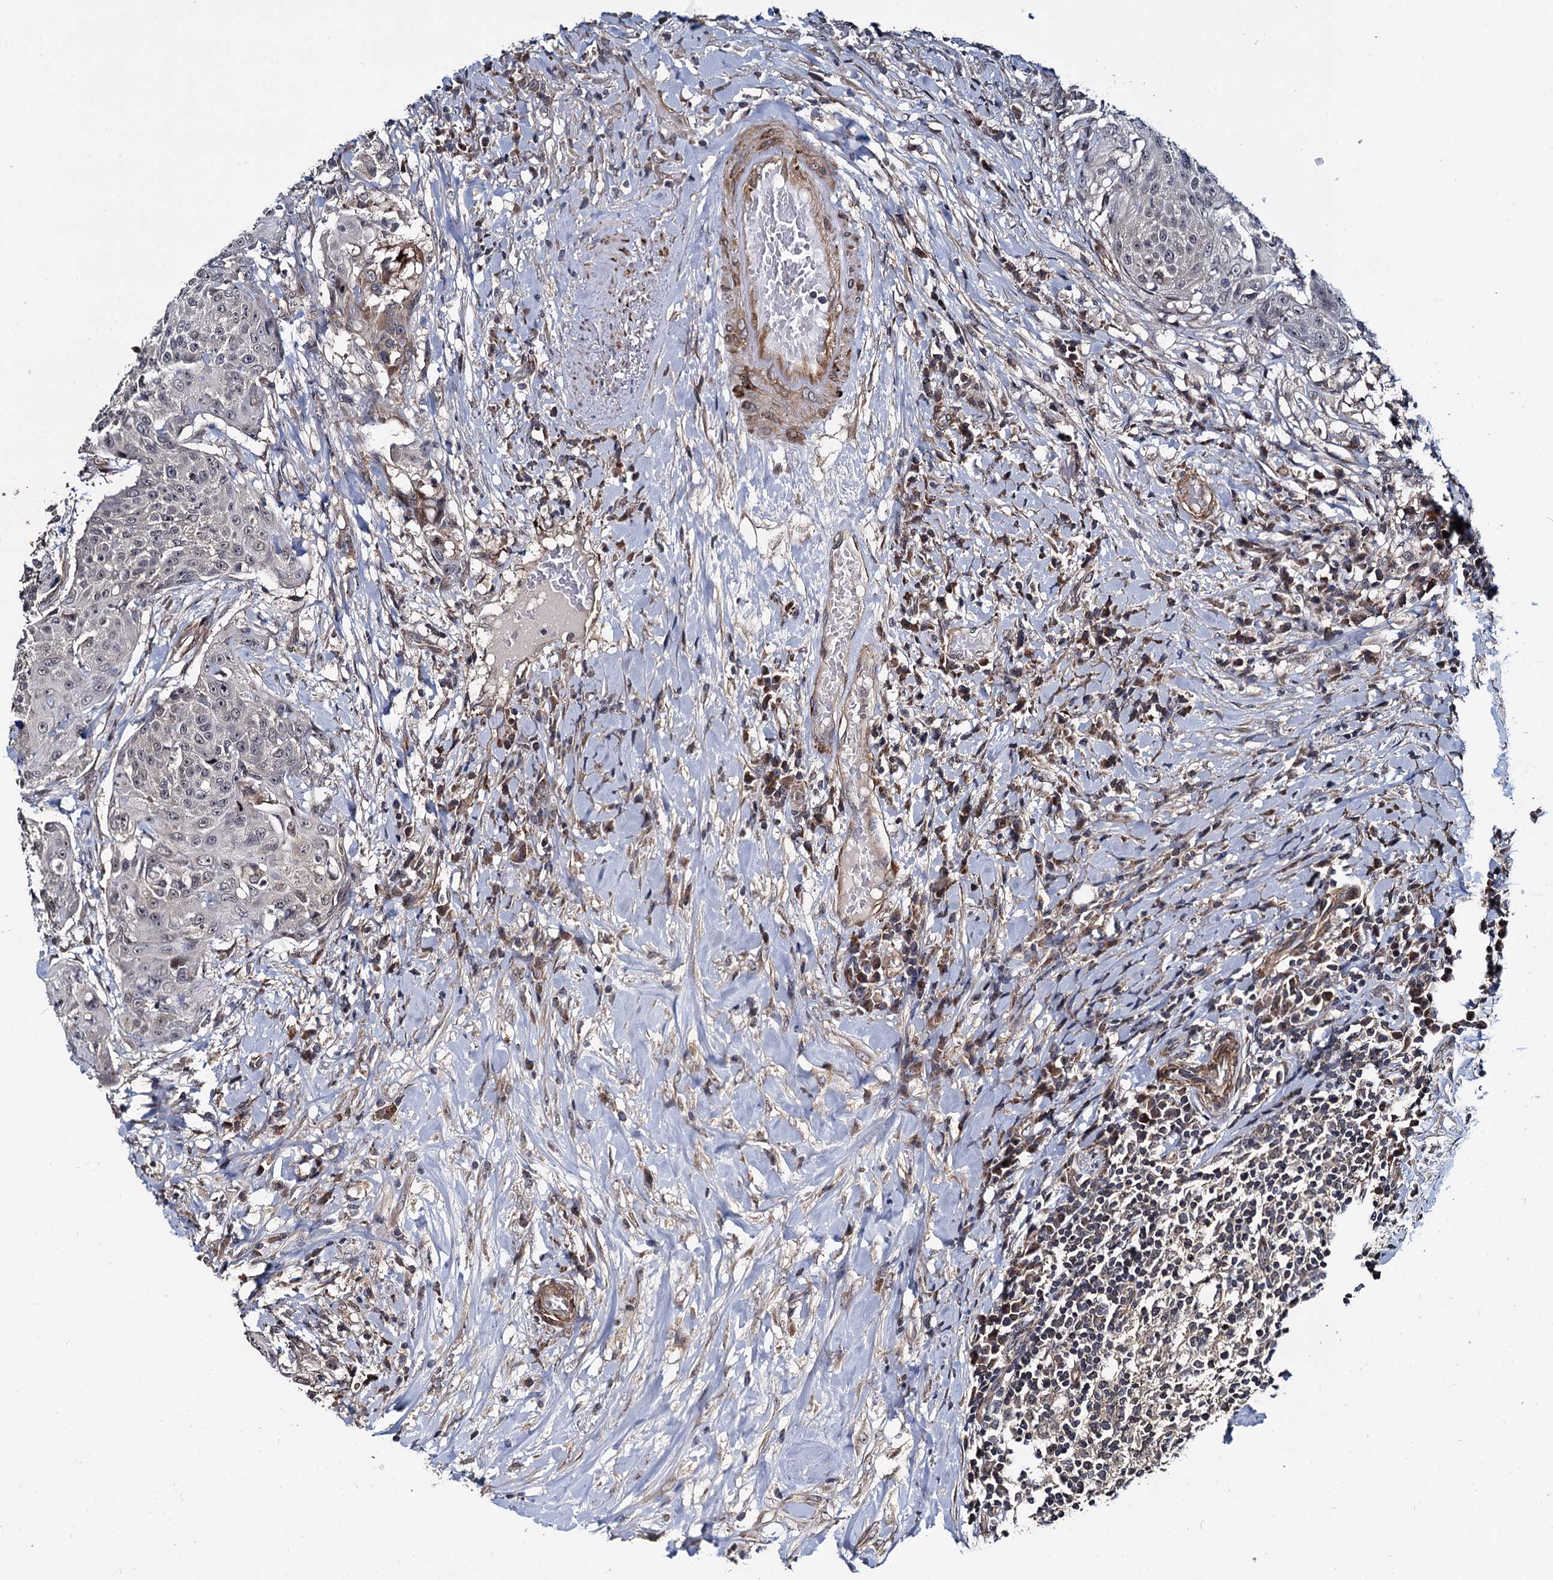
{"staining": {"intensity": "negative", "quantity": "none", "location": "none"}, "tissue": "urothelial cancer", "cell_type": "Tumor cells", "image_type": "cancer", "snomed": [{"axis": "morphology", "description": "Urothelial carcinoma, High grade"}, {"axis": "topography", "description": "Urinary bladder"}], "caption": "Urothelial cancer was stained to show a protein in brown. There is no significant positivity in tumor cells.", "gene": "ARHGAP42", "patient": {"sex": "female", "age": 63}}